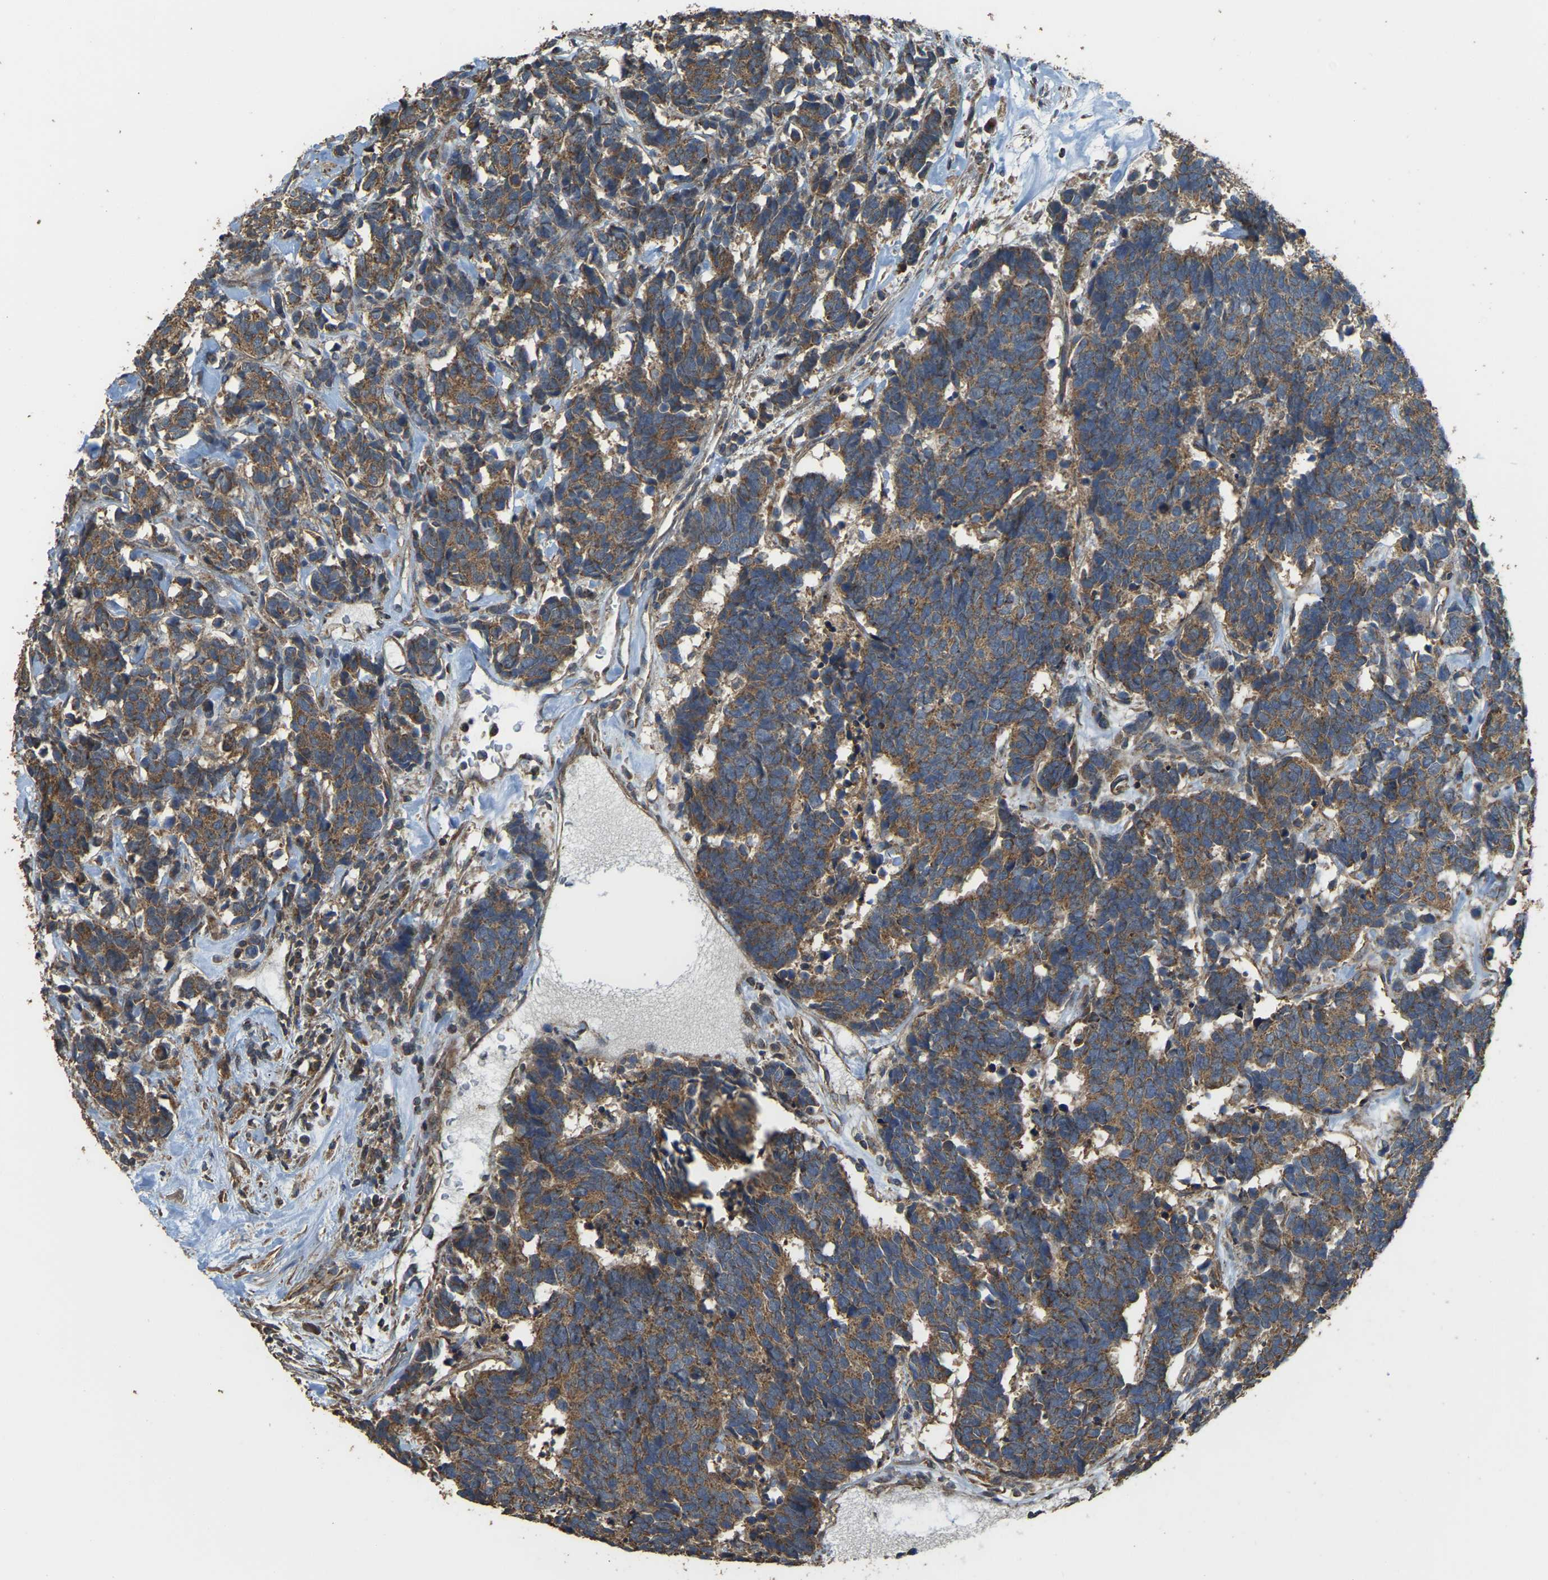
{"staining": {"intensity": "moderate", "quantity": ">75%", "location": "cytoplasmic/membranous"}, "tissue": "carcinoid", "cell_type": "Tumor cells", "image_type": "cancer", "snomed": [{"axis": "morphology", "description": "Carcinoma, NOS"}, {"axis": "morphology", "description": "Carcinoid, malignant, NOS"}, {"axis": "topography", "description": "Urinary bladder"}], "caption": "Protein staining shows moderate cytoplasmic/membranous positivity in approximately >75% of tumor cells in carcinoid (malignant). (DAB (3,3'-diaminobenzidine) IHC, brown staining for protein, blue staining for nuclei).", "gene": "GNG2", "patient": {"sex": "male", "age": 57}}